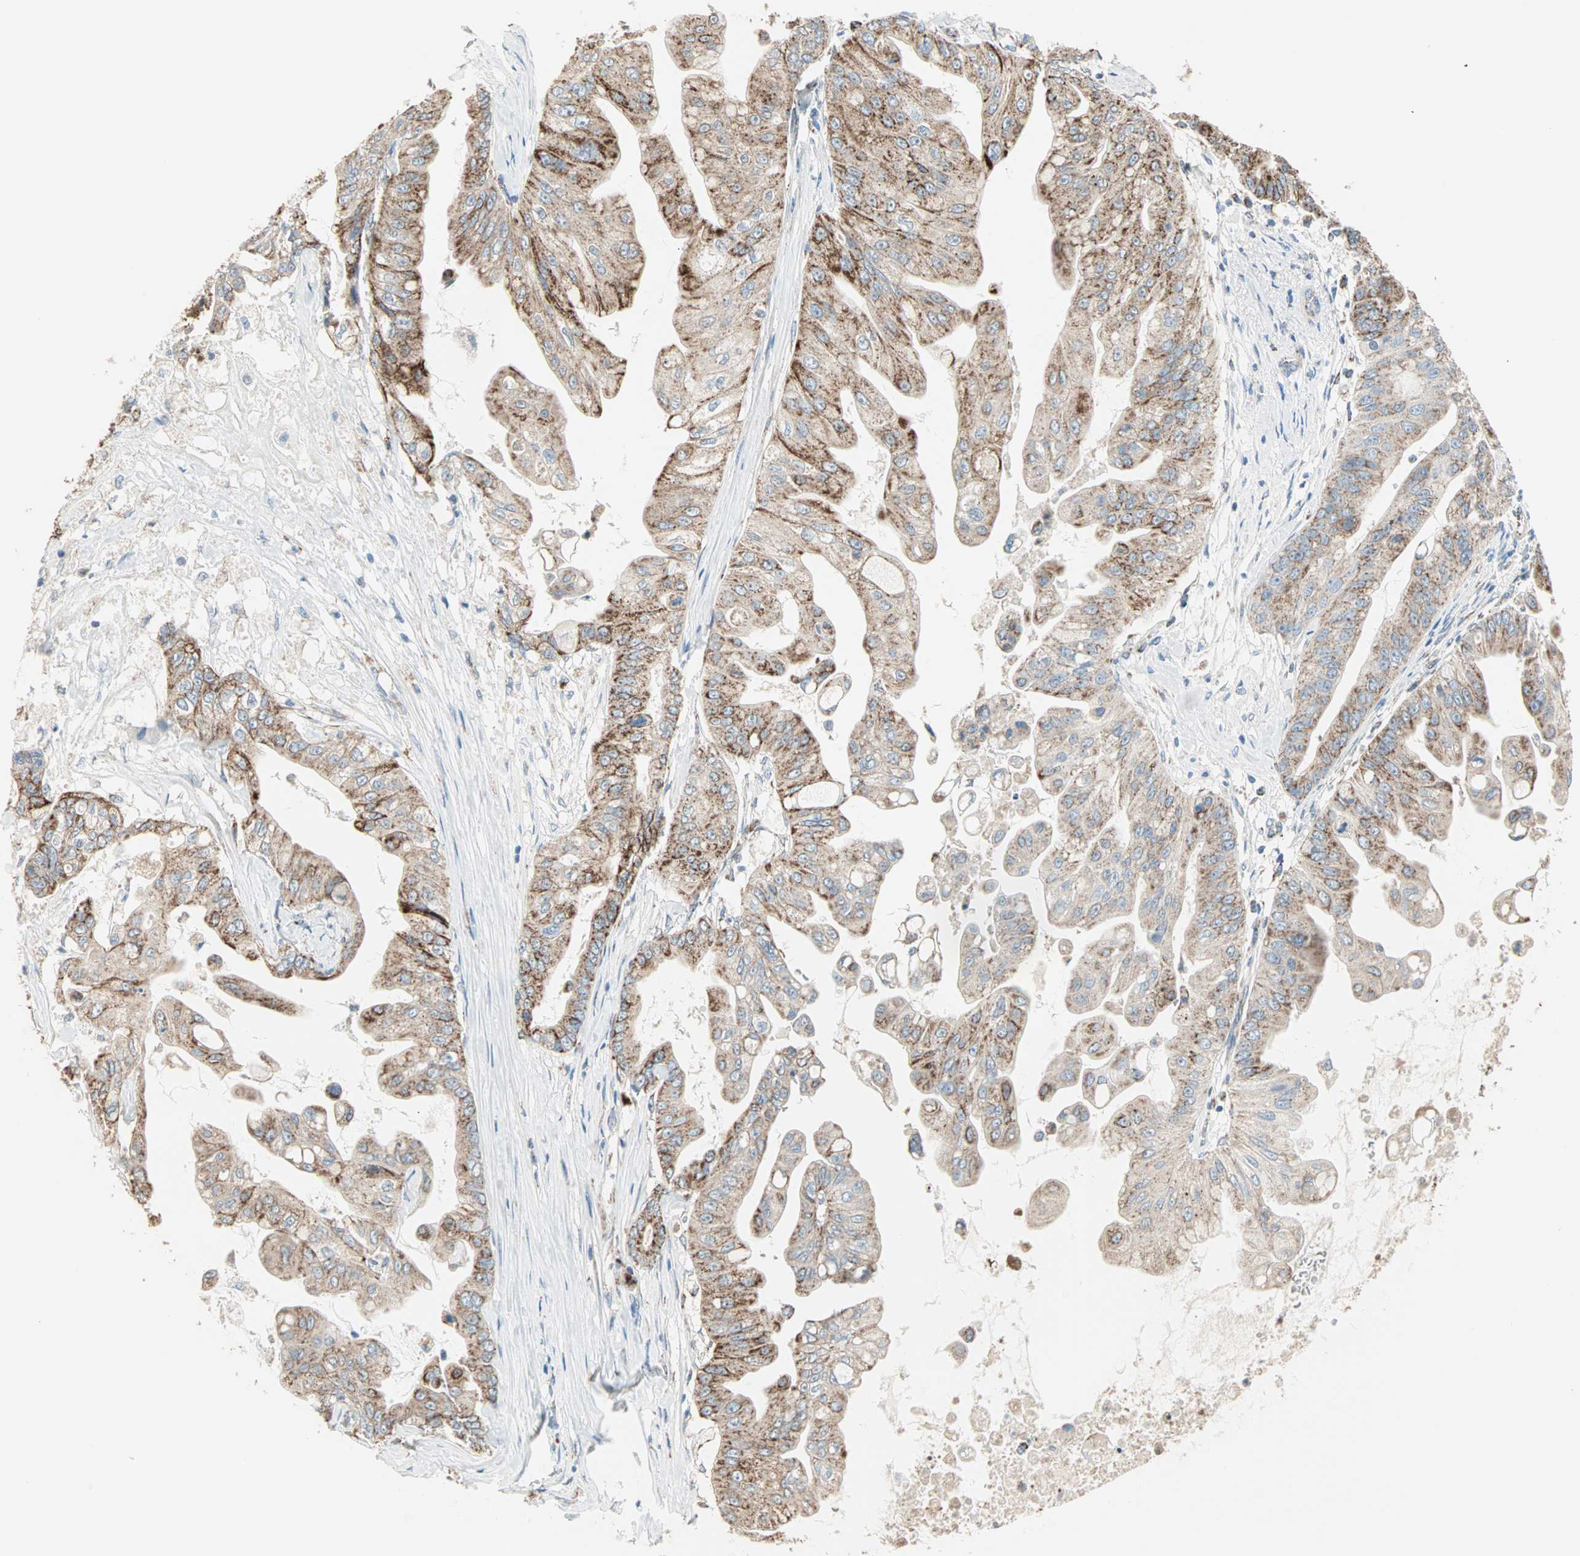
{"staining": {"intensity": "moderate", "quantity": ">75%", "location": "cytoplasmic/membranous"}, "tissue": "pancreatic cancer", "cell_type": "Tumor cells", "image_type": "cancer", "snomed": [{"axis": "morphology", "description": "Adenocarcinoma, NOS"}, {"axis": "topography", "description": "Pancreas"}], "caption": "Adenocarcinoma (pancreatic) stained for a protein shows moderate cytoplasmic/membranous positivity in tumor cells.", "gene": "TST", "patient": {"sex": "female", "age": 75}}